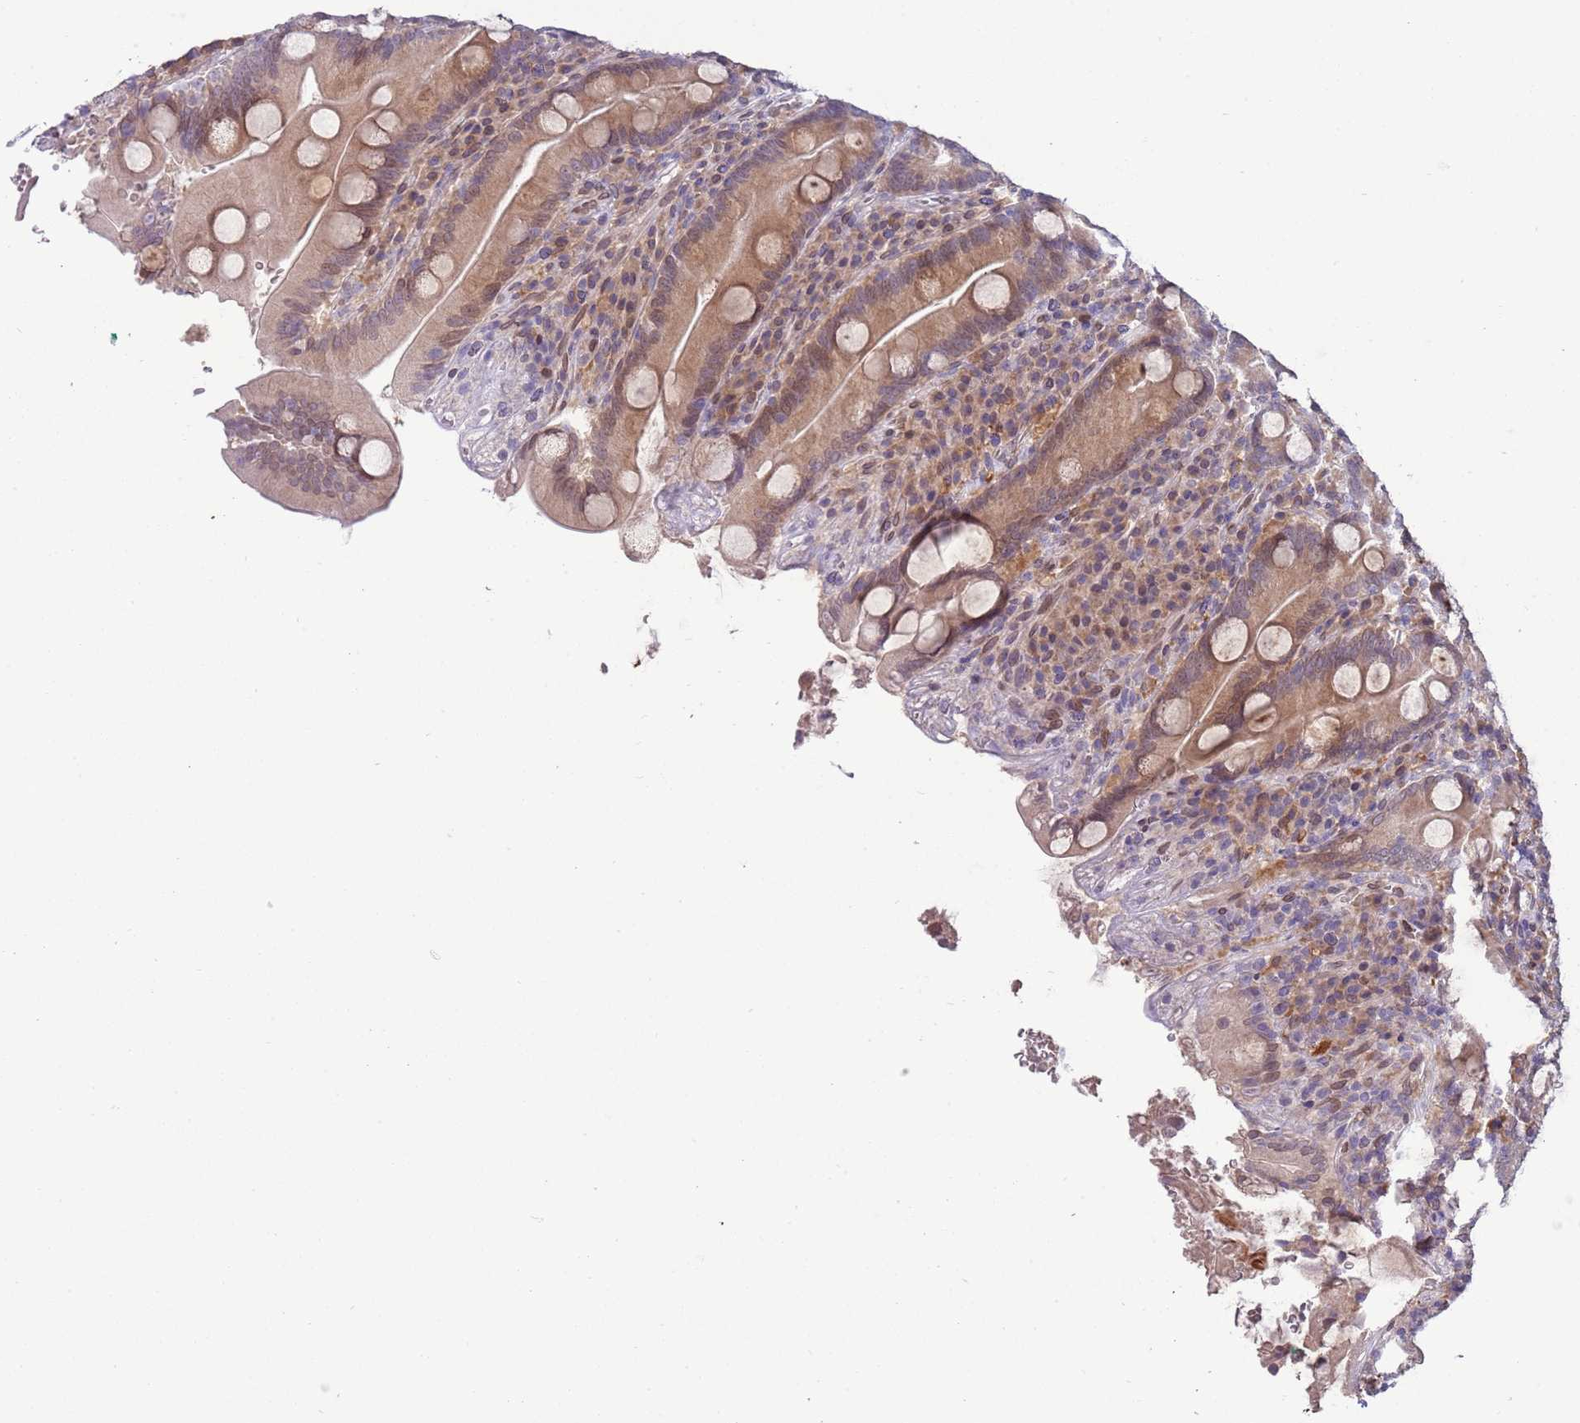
{"staining": {"intensity": "weak", "quantity": "25%-75%", "location": "cytoplasmic/membranous,nuclear"}, "tissue": "duodenum", "cell_type": "Glandular cells", "image_type": "normal", "snomed": [{"axis": "morphology", "description": "Normal tissue, NOS"}, {"axis": "topography", "description": "Duodenum"}], "caption": "A brown stain labels weak cytoplasmic/membranous,nuclear staining of a protein in glandular cells of unremarkable human duodenum. The staining was performed using DAB (3,3'-diaminobenzidine), with brown indicating positive protein expression. Nuclei are stained blue with hematoxylin.", "gene": "ZNF665", "patient": {"sex": "male", "age": 35}}